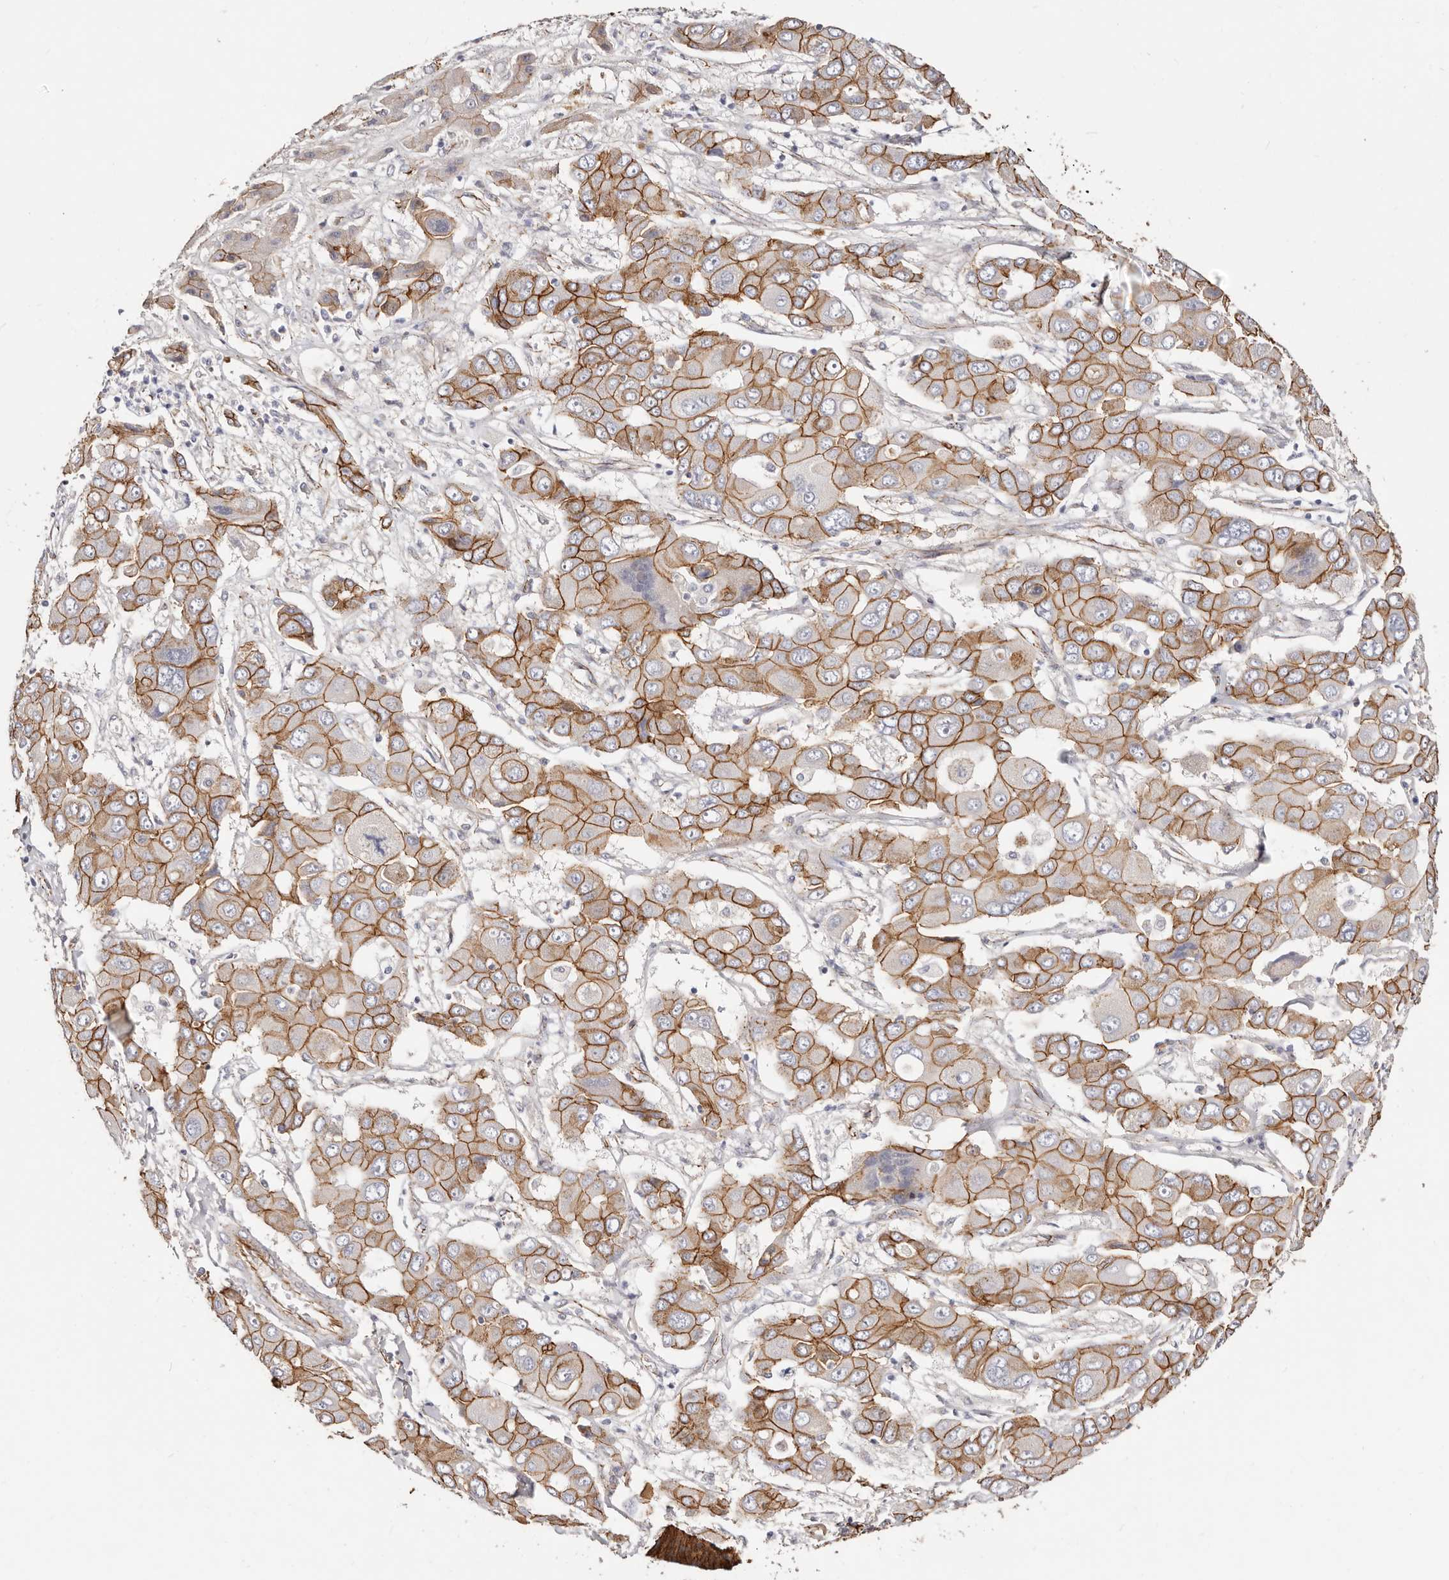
{"staining": {"intensity": "strong", "quantity": ">75%", "location": "cytoplasmic/membranous"}, "tissue": "liver cancer", "cell_type": "Tumor cells", "image_type": "cancer", "snomed": [{"axis": "morphology", "description": "Cholangiocarcinoma"}, {"axis": "topography", "description": "Liver"}], "caption": "The histopathology image reveals immunohistochemical staining of cholangiocarcinoma (liver). There is strong cytoplasmic/membranous positivity is present in about >75% of tumor cells. Nuclei are stained in blue.", "gene": "CTNNB1", "patient": {"sex": "male", "age": 67}}